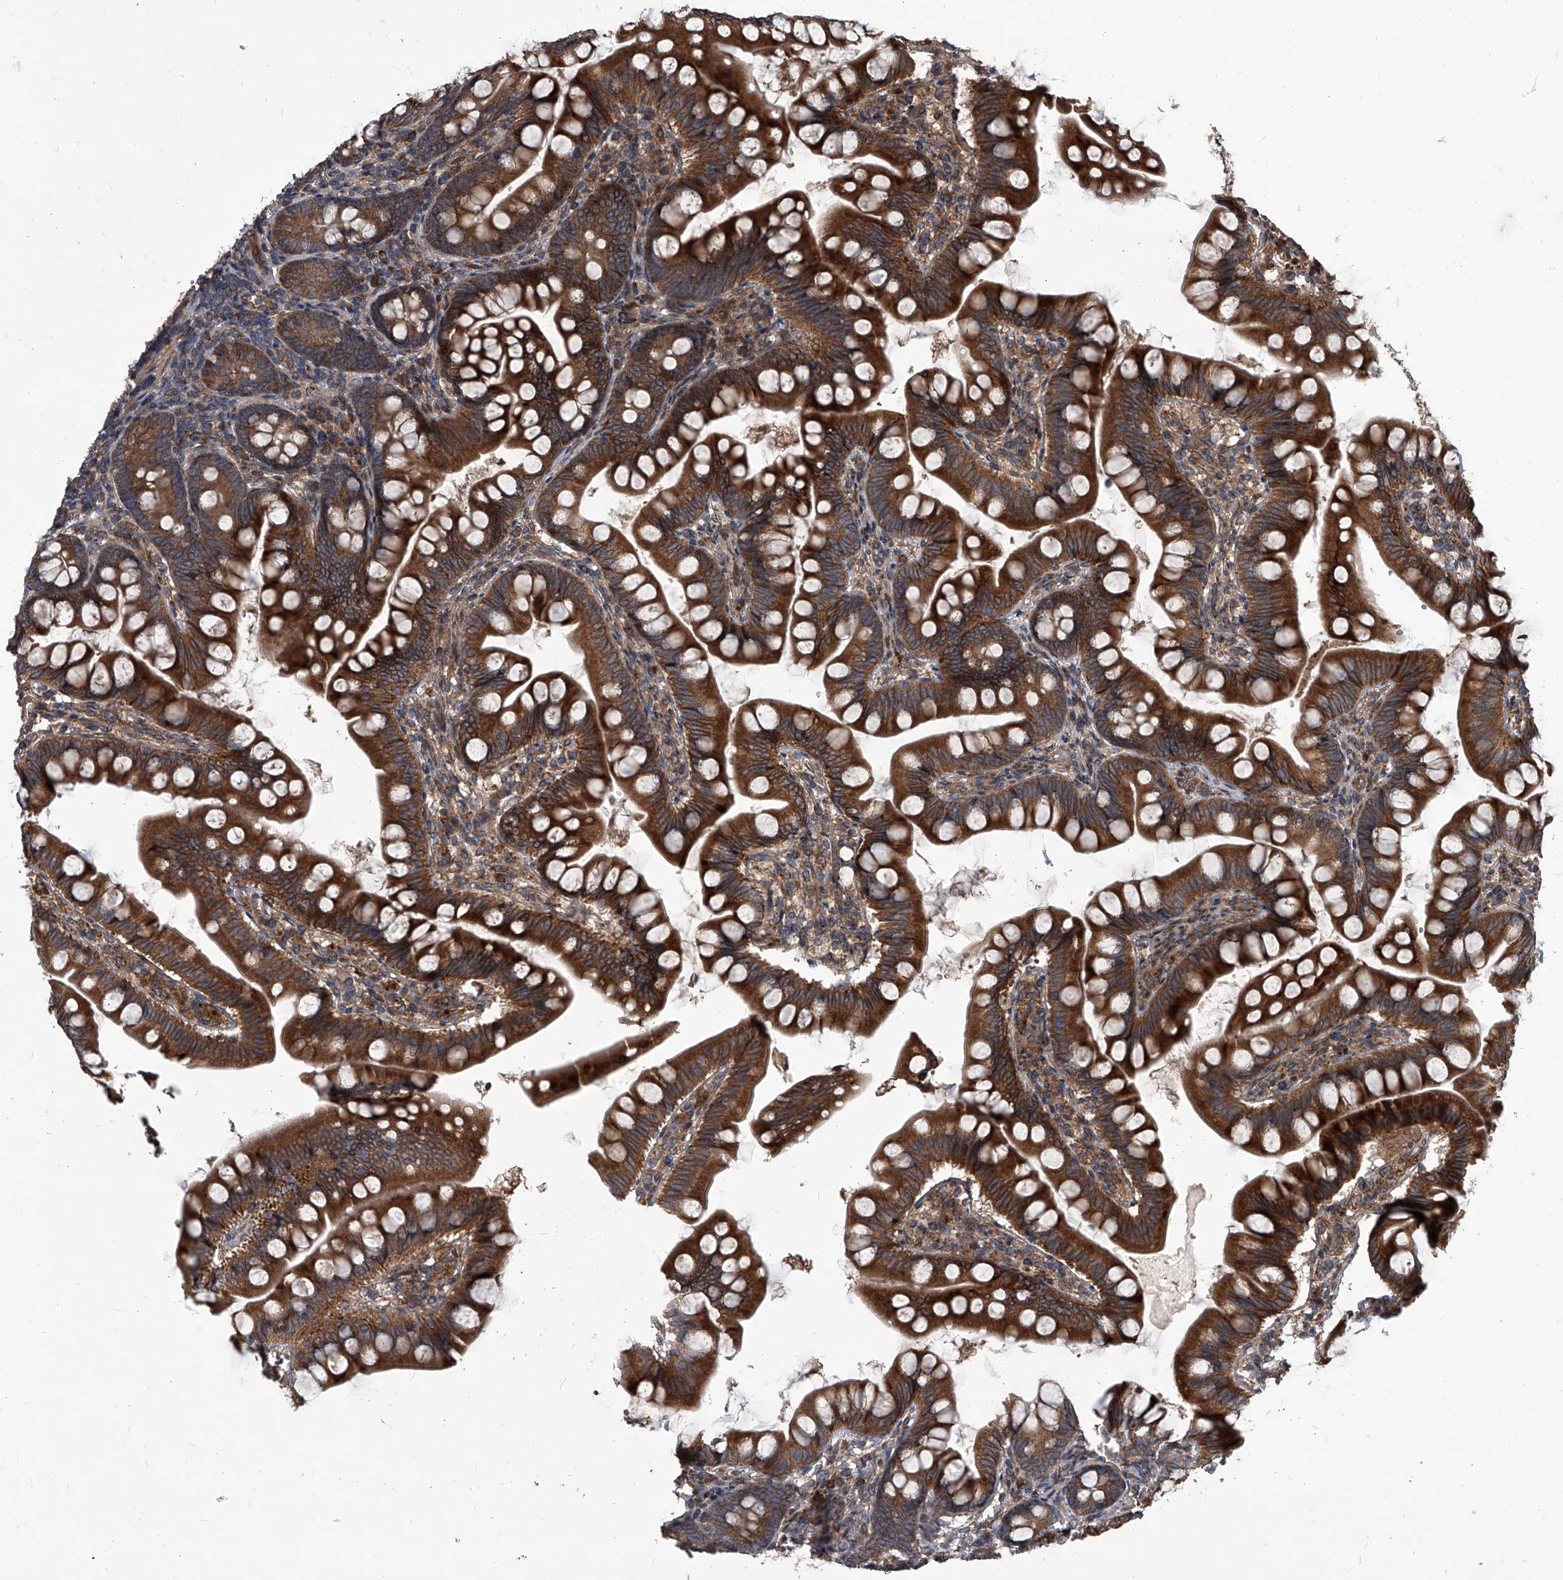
{"staining": {"intensity": "strong", "quantity": ">75%", "location": "cytoplasmic/membranous"}, "tissue": "small intestine", "cell_type": "Glandular cells", "image_type": "normal", "snomed": [{"axis": "morphology", "description": "Normal tissue, NOS"}, {"axis": "topography", "description": "Small intestine"}], "caption": "Strong cytoplasmic/membranous positivity for a protein is appreciated in about >75% of glandular cells of unremarkable small intestine using immunohistochemistry (IHC).", "gene": "EVA1C", "patient": {"sex": "male", "age": 7}}